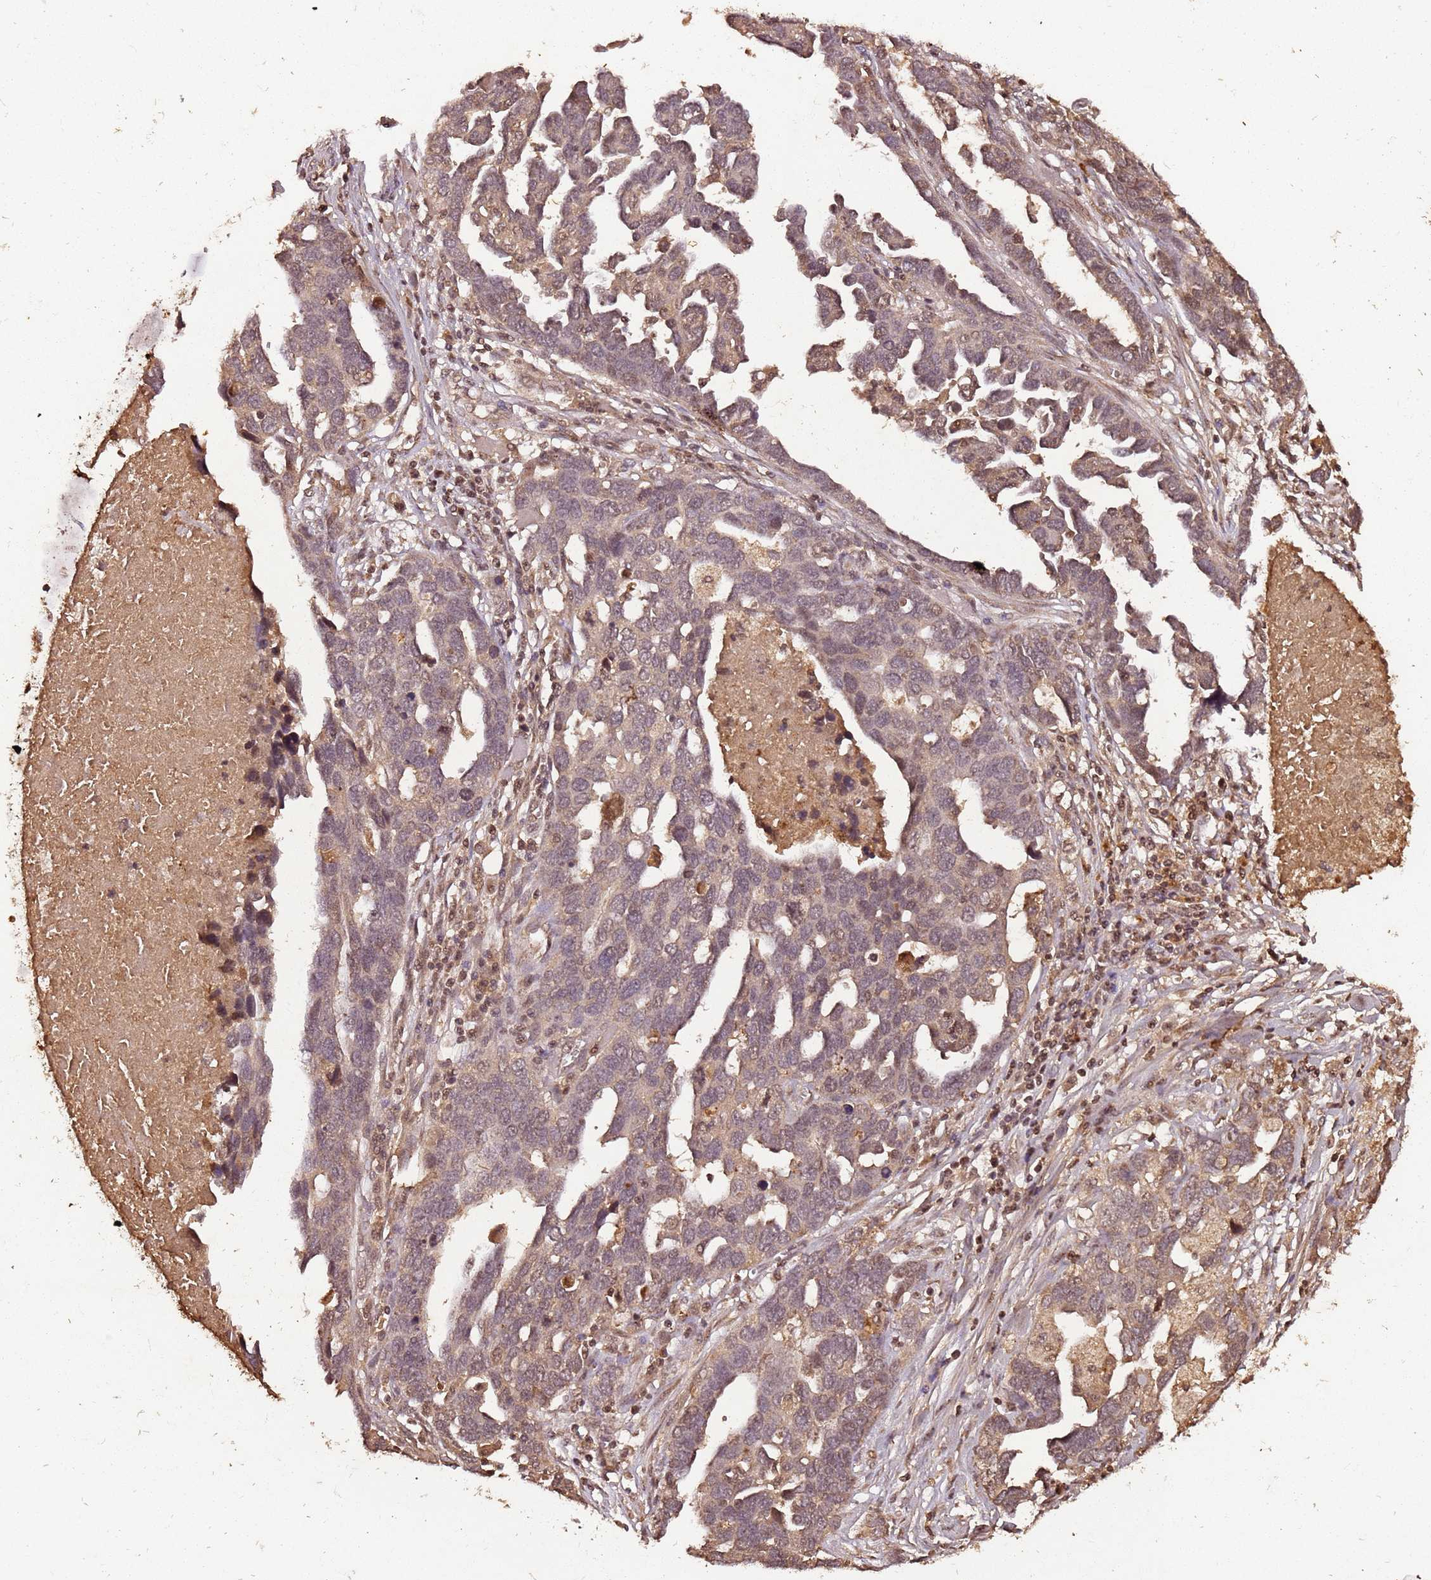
{"staining": {"intensity": "weak", "quantity": "25%-75%", "location": "nuclear"}, "tissue": "ovarian cancer", "cell_type": "Tumor cells", "image_type": "cancer", "snomed": [{"axis": "morphology", "description": "Cystadenocarcinoma, serous, NOS"}, {"axis": "topography", "description": "Ovary"}], "caption": "Immunohistochemical staining of ovarian cancer exhibits low levels of weak nuclear staining in approximately 25%-75% of tumor cells.", "gene": "COL1A2", "patient": {"sex": "female", "age": 54}}